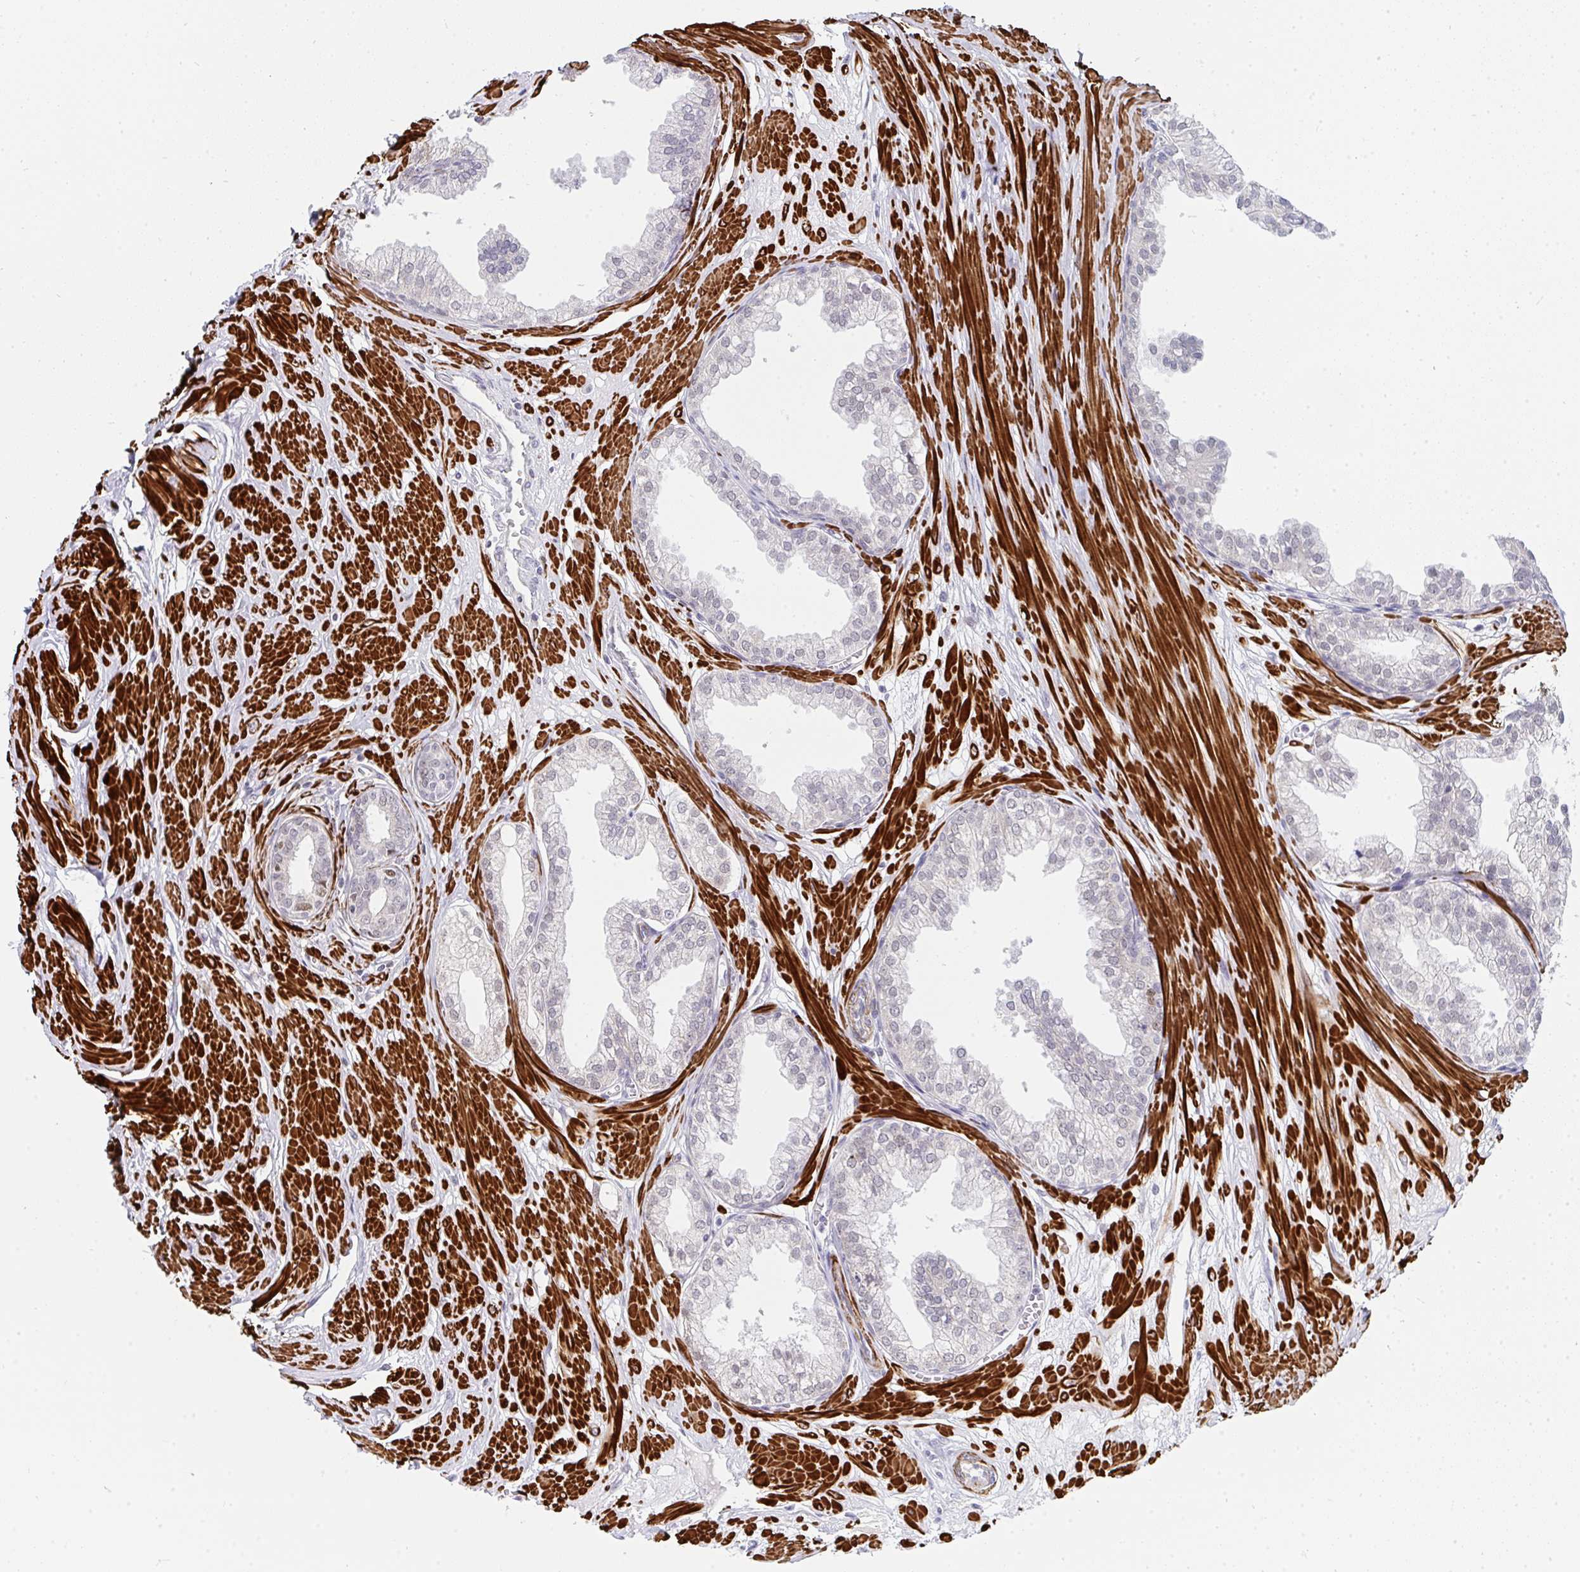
{"staining": {"intensity": "weak", "quantity": "<25%", "location": "nuclear"}, "tissue": "prostate", "cell_type": "Glandular cells", "image_type": "normal", "snomed": [{"axis": "morphology", "description": "Normal tissue, NOS"}, {"axis": "topography", "description": "Prostate"}, {"axis": "topography", "description": "Peripheral nerve tissue"}], "caption": "High power microscopy histopathology image of an IHC histopathology image of benign prostate, revealing no significant expression in glandular cells.", "gene": "GINS2", "patient": {"sex": "male", "age": 55}}